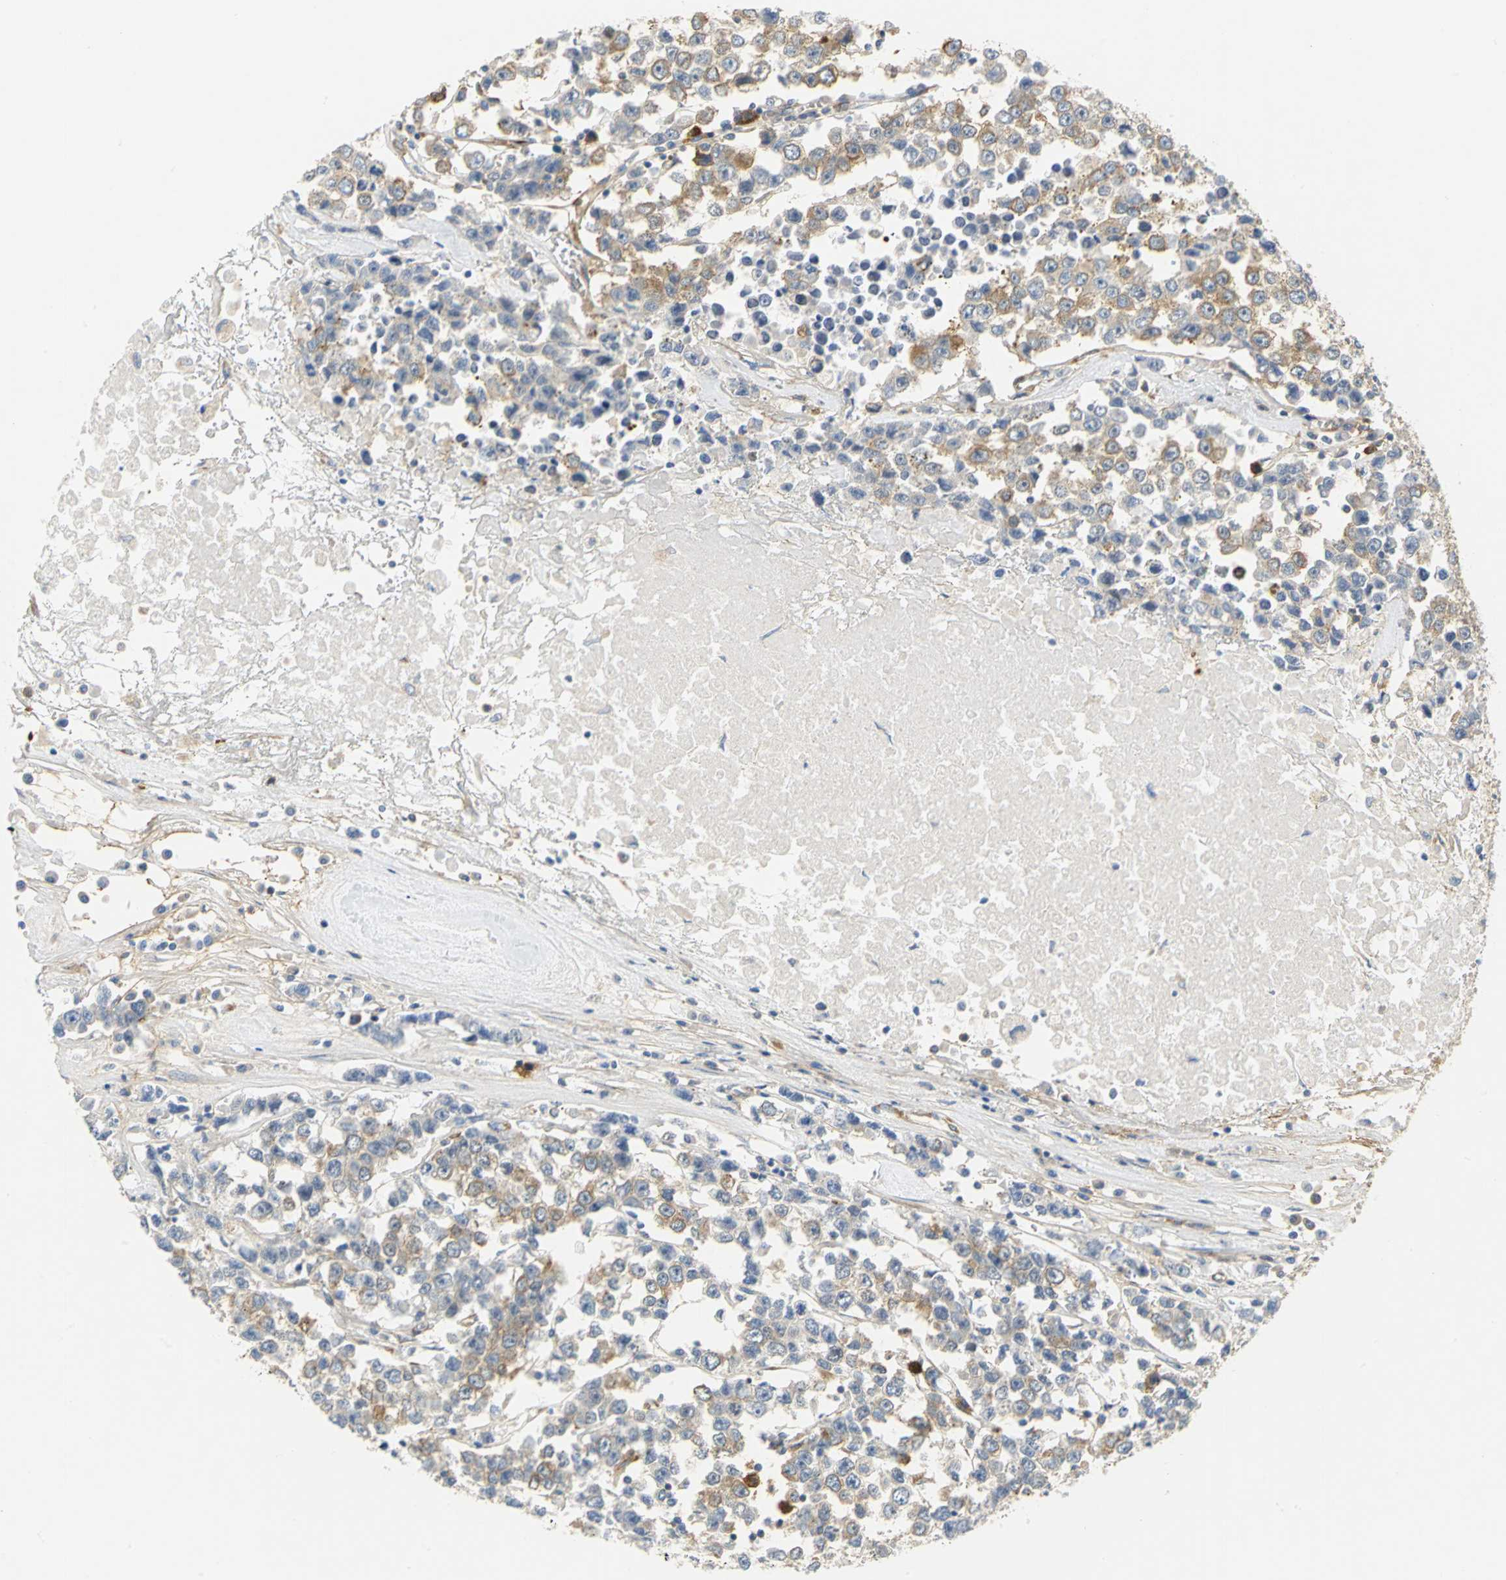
{"staining": {"intensity": "moderate", "quantity": ">75%", "location": "cytoplasmic/membranous"}, "tissue": "testis cancer", "cell_type": "Tumor cells", "image_type": "cancer", "snomed": [{"axis": "morphology", "description": "Seminoma, NOS"}, {"axis": "morphology", "description": "Carcinoma, Embryonal, NOS"}, {"axis": "topography", "description": "Testis"}], "caption": "Seminoma (testis) stained with DAB IHC reveals medium levels of moderate cytoplasmic/membranous positivity in about >75% of tumor cells.", "gene": "YBX1", "patient": {"sex": "male", "age": 52}}